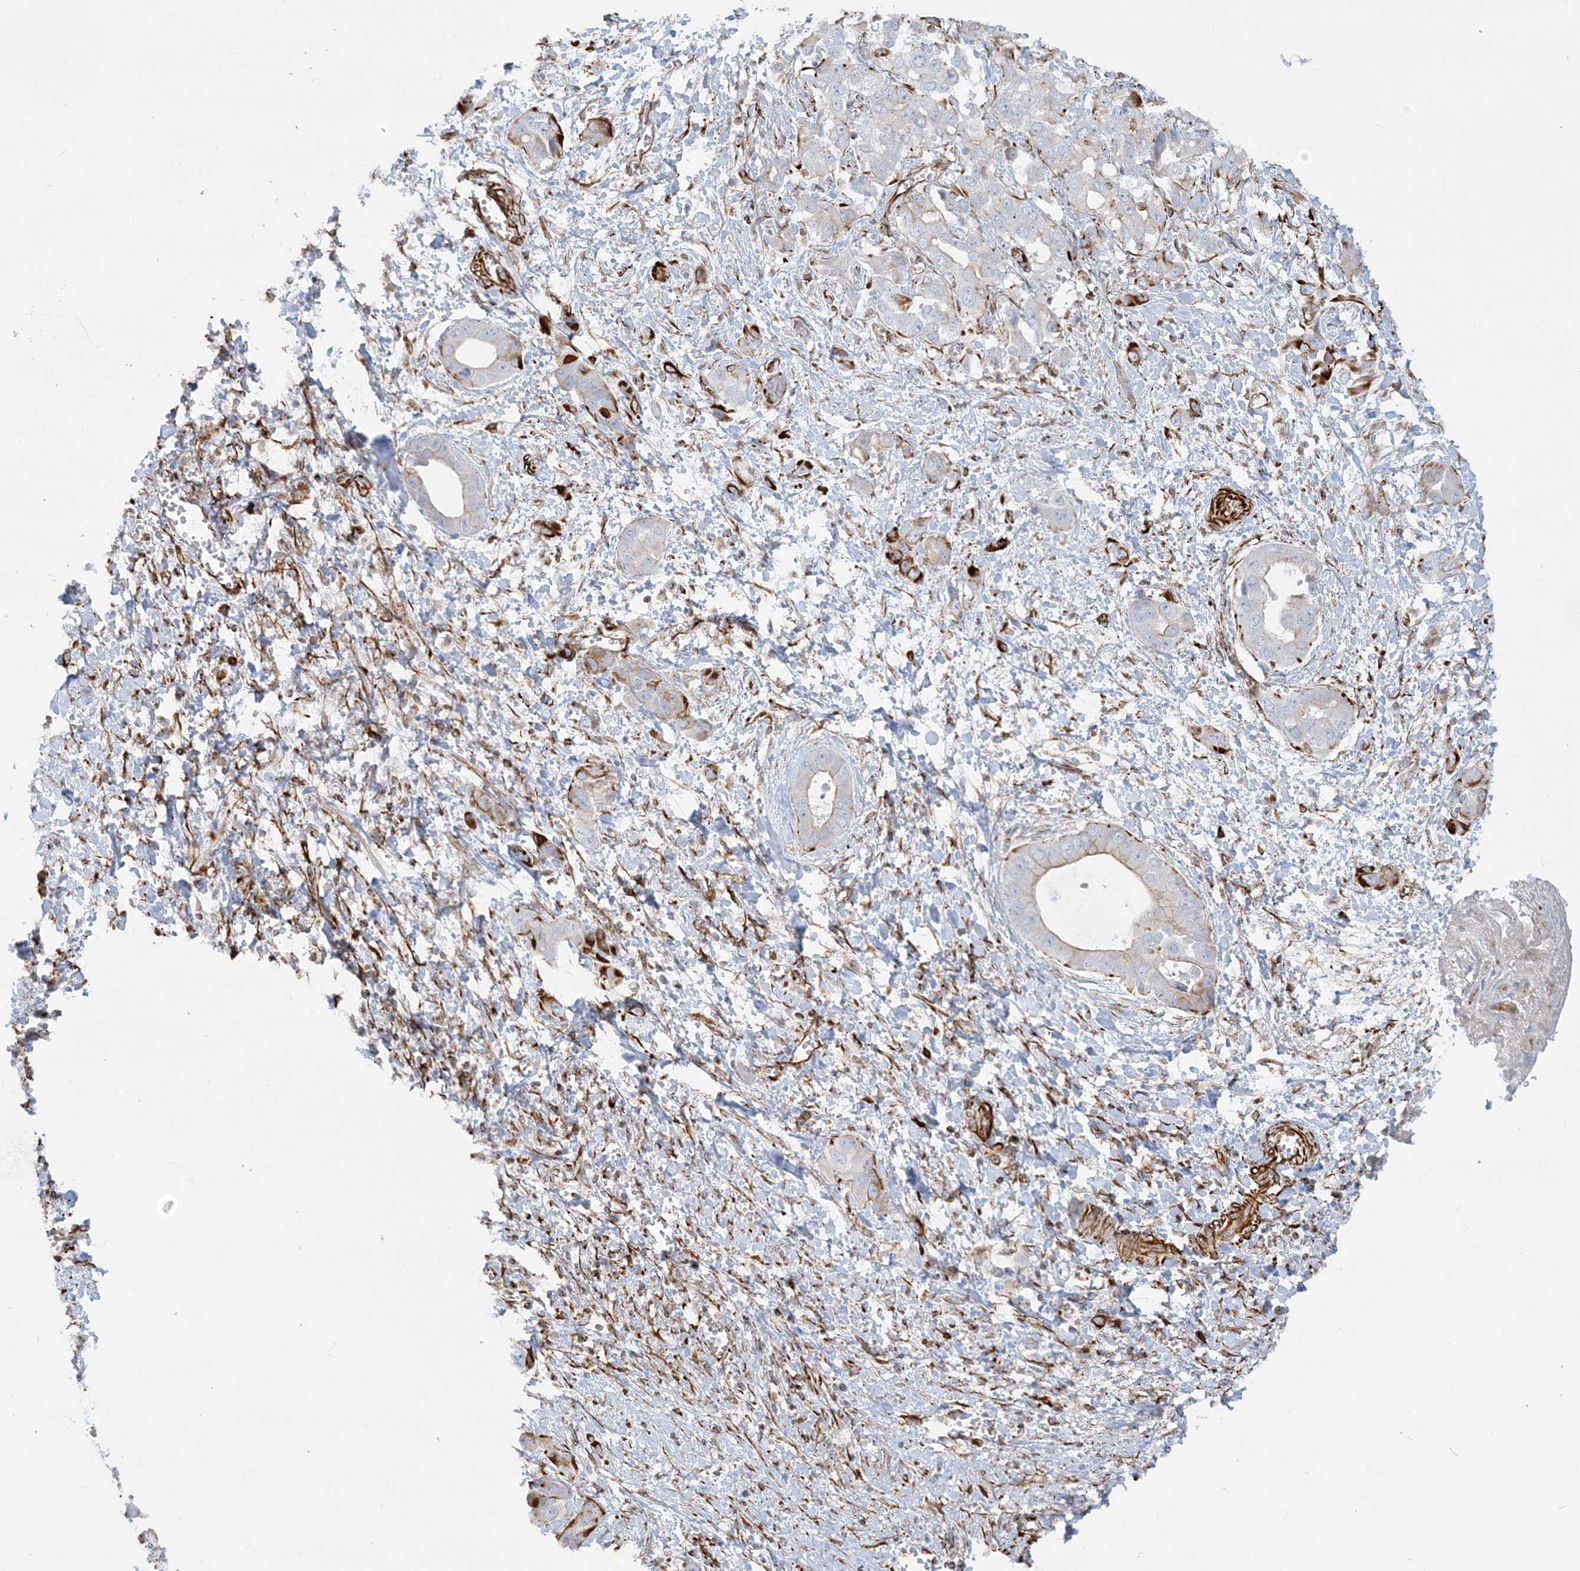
{"staining": {"intensity": "negative", "quantity": "none", "location": "none"}, "tissue": "liver cancer", "cell_type": "Tumor cells", "image_type": "cancer", "snomed": [{"axis": "morphology", "description": "Cholangiocarcinoma"}, {"axis": "topography", "description": "Liver"}], "caption": "Liver cancer was stained to show a protein in brown. There is no significant positivity in tumor cells.", "gene": "SCLT1", "patient": {"sex": "female", "age": 52}}